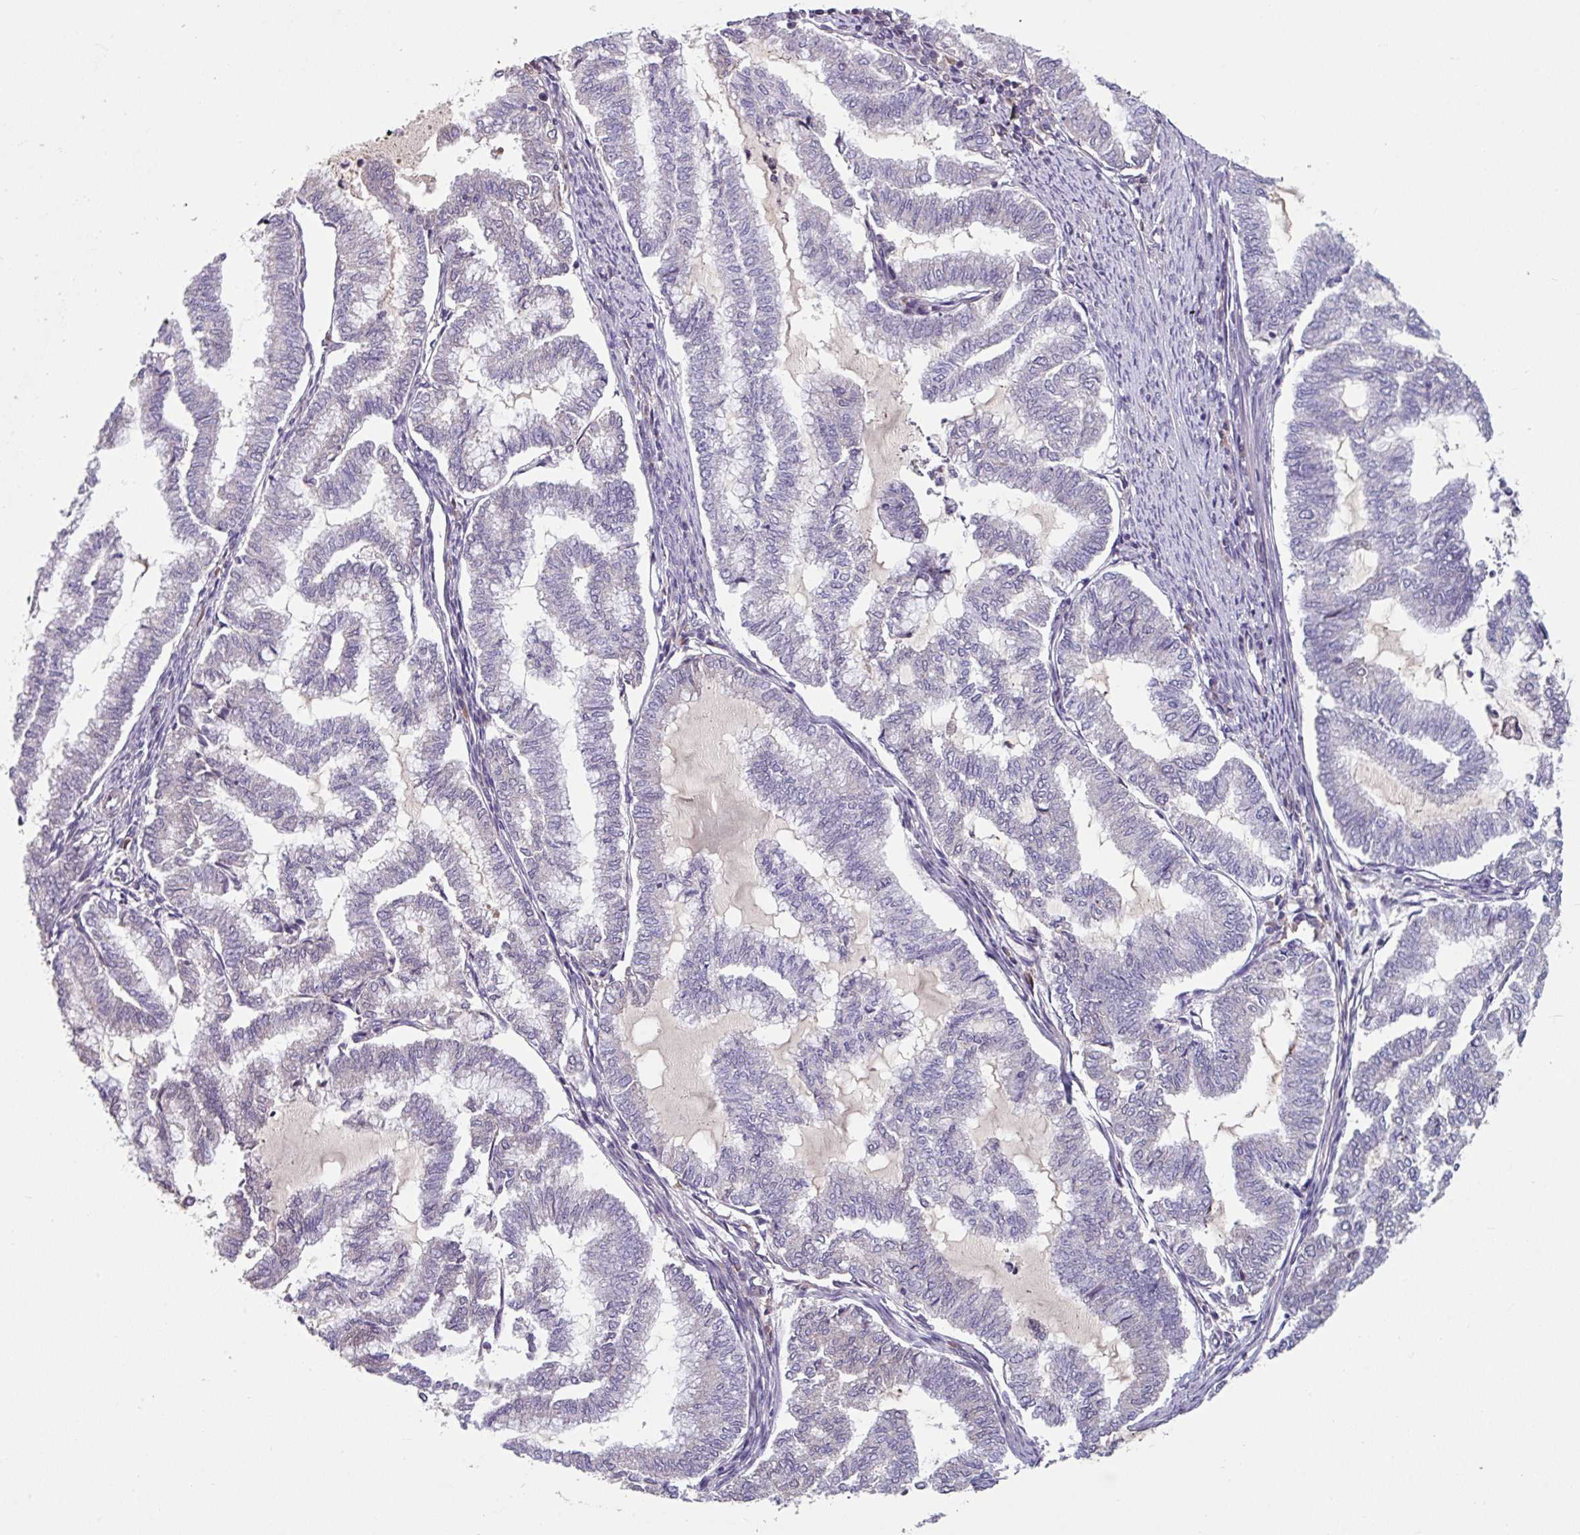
{"staining": {"intensity": "negative", "quantity": "none", "location": "none"}, "tissue": "endometrial cancer", "cell_type": "Tumor cells", "image_type": "cancer", "snomed": [{"axis": "morphology", "description": "Adenocarcinoma, NOS"}, {"axis": "topography", "description": "Endometrium"}], "caption": "Tumor cells show no significant protein expression in adenocarcinoma (endometrial). Nuclei are stained in blue.", "gene": "TMEM132A", "patient": {"sex": "female", "age": 79}}